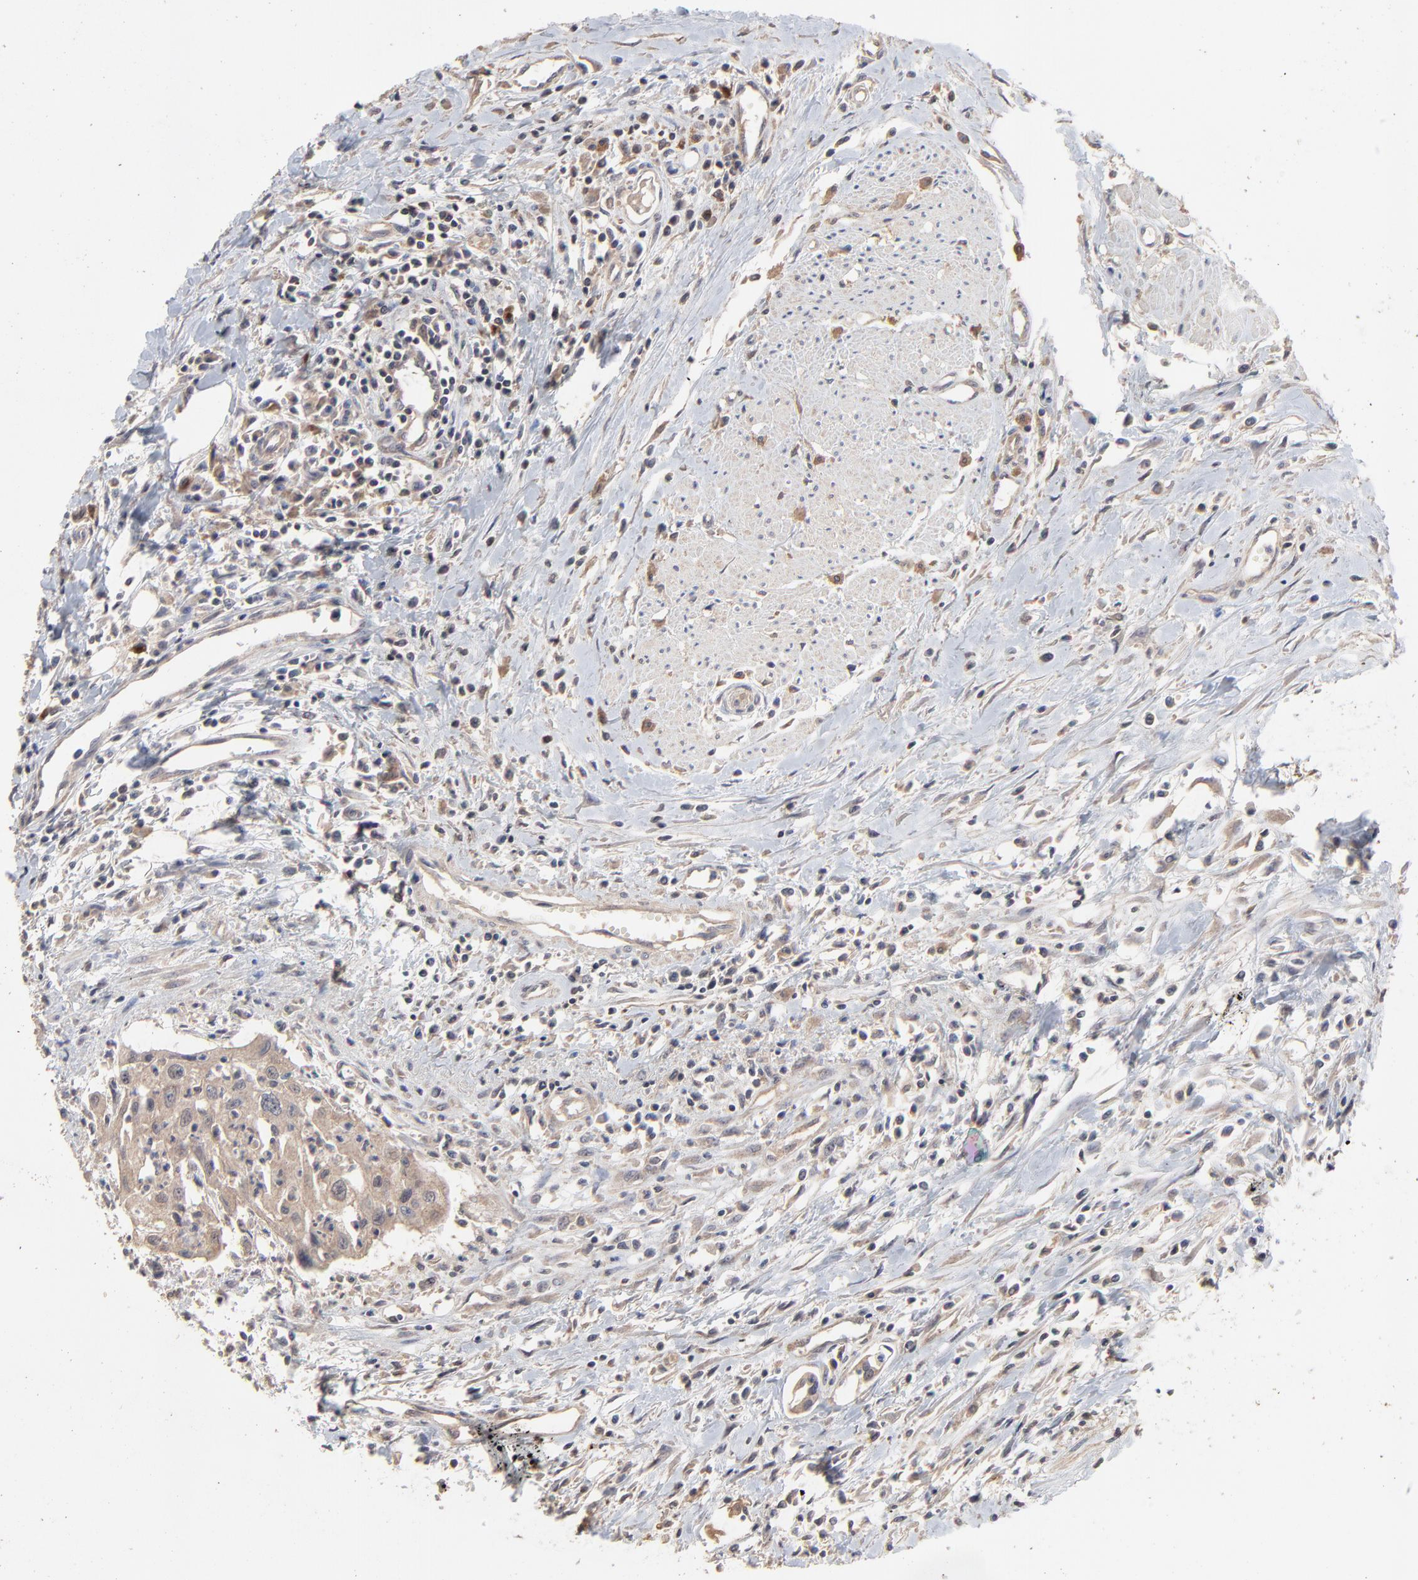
{"staining": {"intensity": "weak", "quantity": ">75%", "location": "nuclear"}, "tissue": "urothelial cancer", "cell_type": "Tumor cells", "image_type": "cancer", "snomed": [{"axis": "morphology", "description": "Urothelial carcinoma, High grade"}, {"axis": "topography", "description": "Urinary bladder"}], "caption": "High-grade urothelial carcinoma stained with DAB immunohistochemistry (IHC) reveals low levels of weak nuclear expression in about >75% of tumor cells.", "gene": "VPREB3", "patient": {"sex": "male", "age": 66}}